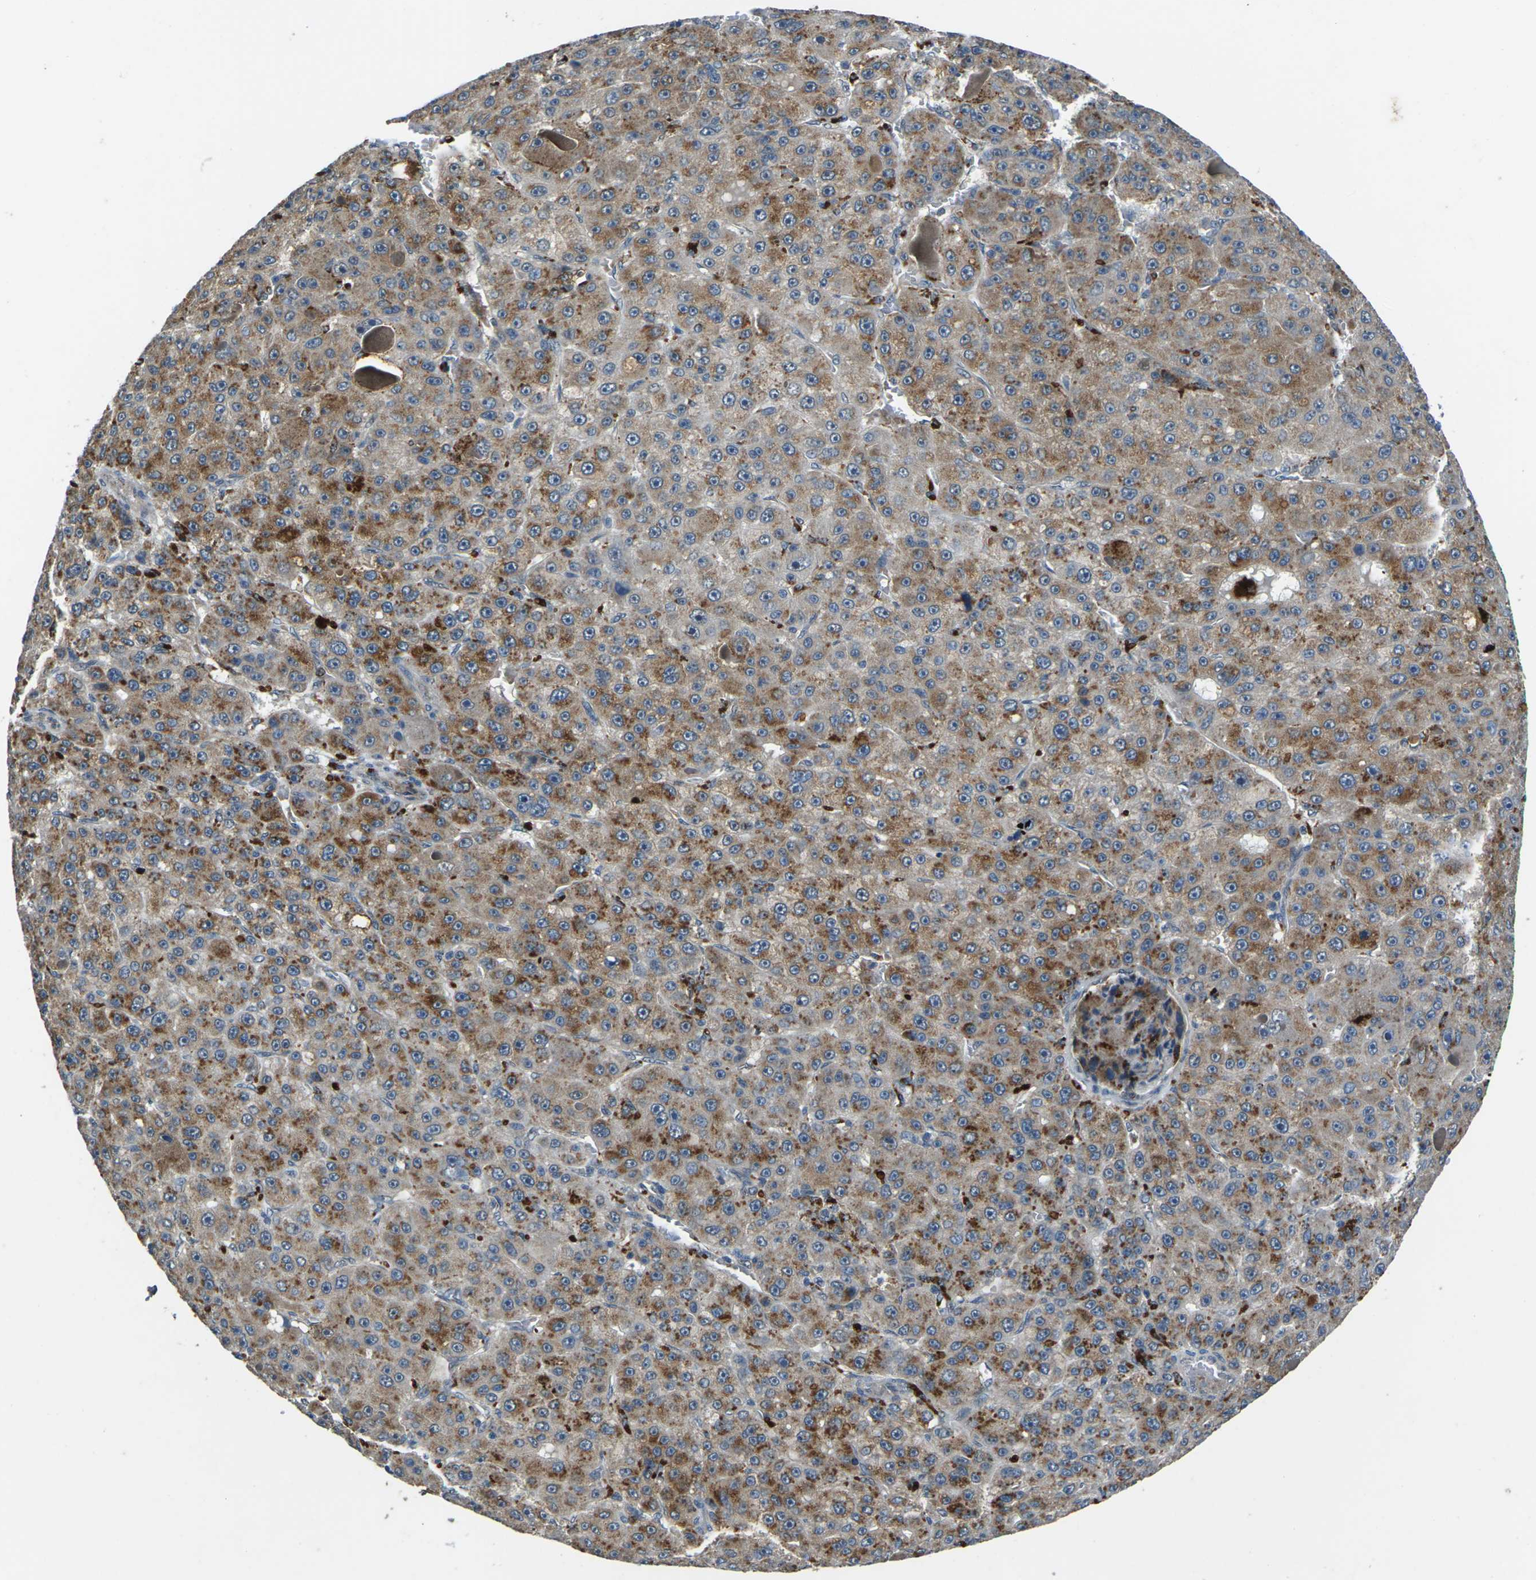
{"staining": {"intensity": "moderate", "quantity": ">75%", "location": "cytoplasmic/membranous"}, "tissue": "liver cancer", "cell_type": "Tumor cells", "image_type": "cancer", "snomed": [{"axis": "morphology", "description": "Carcinoma, Hepatocellular, NOS"}, {"axis": "topography", "description": "Liver"}], "caption": "Liver hepatocellular carcinoma stained with immunohistochemistry reveals moderate cytoplasmic/membranous expression in about >75% of tumor cells. Nuclei are stained in blue.", "gene": "SLC31A2", "patient": {"sex": "male", "age": 76}}